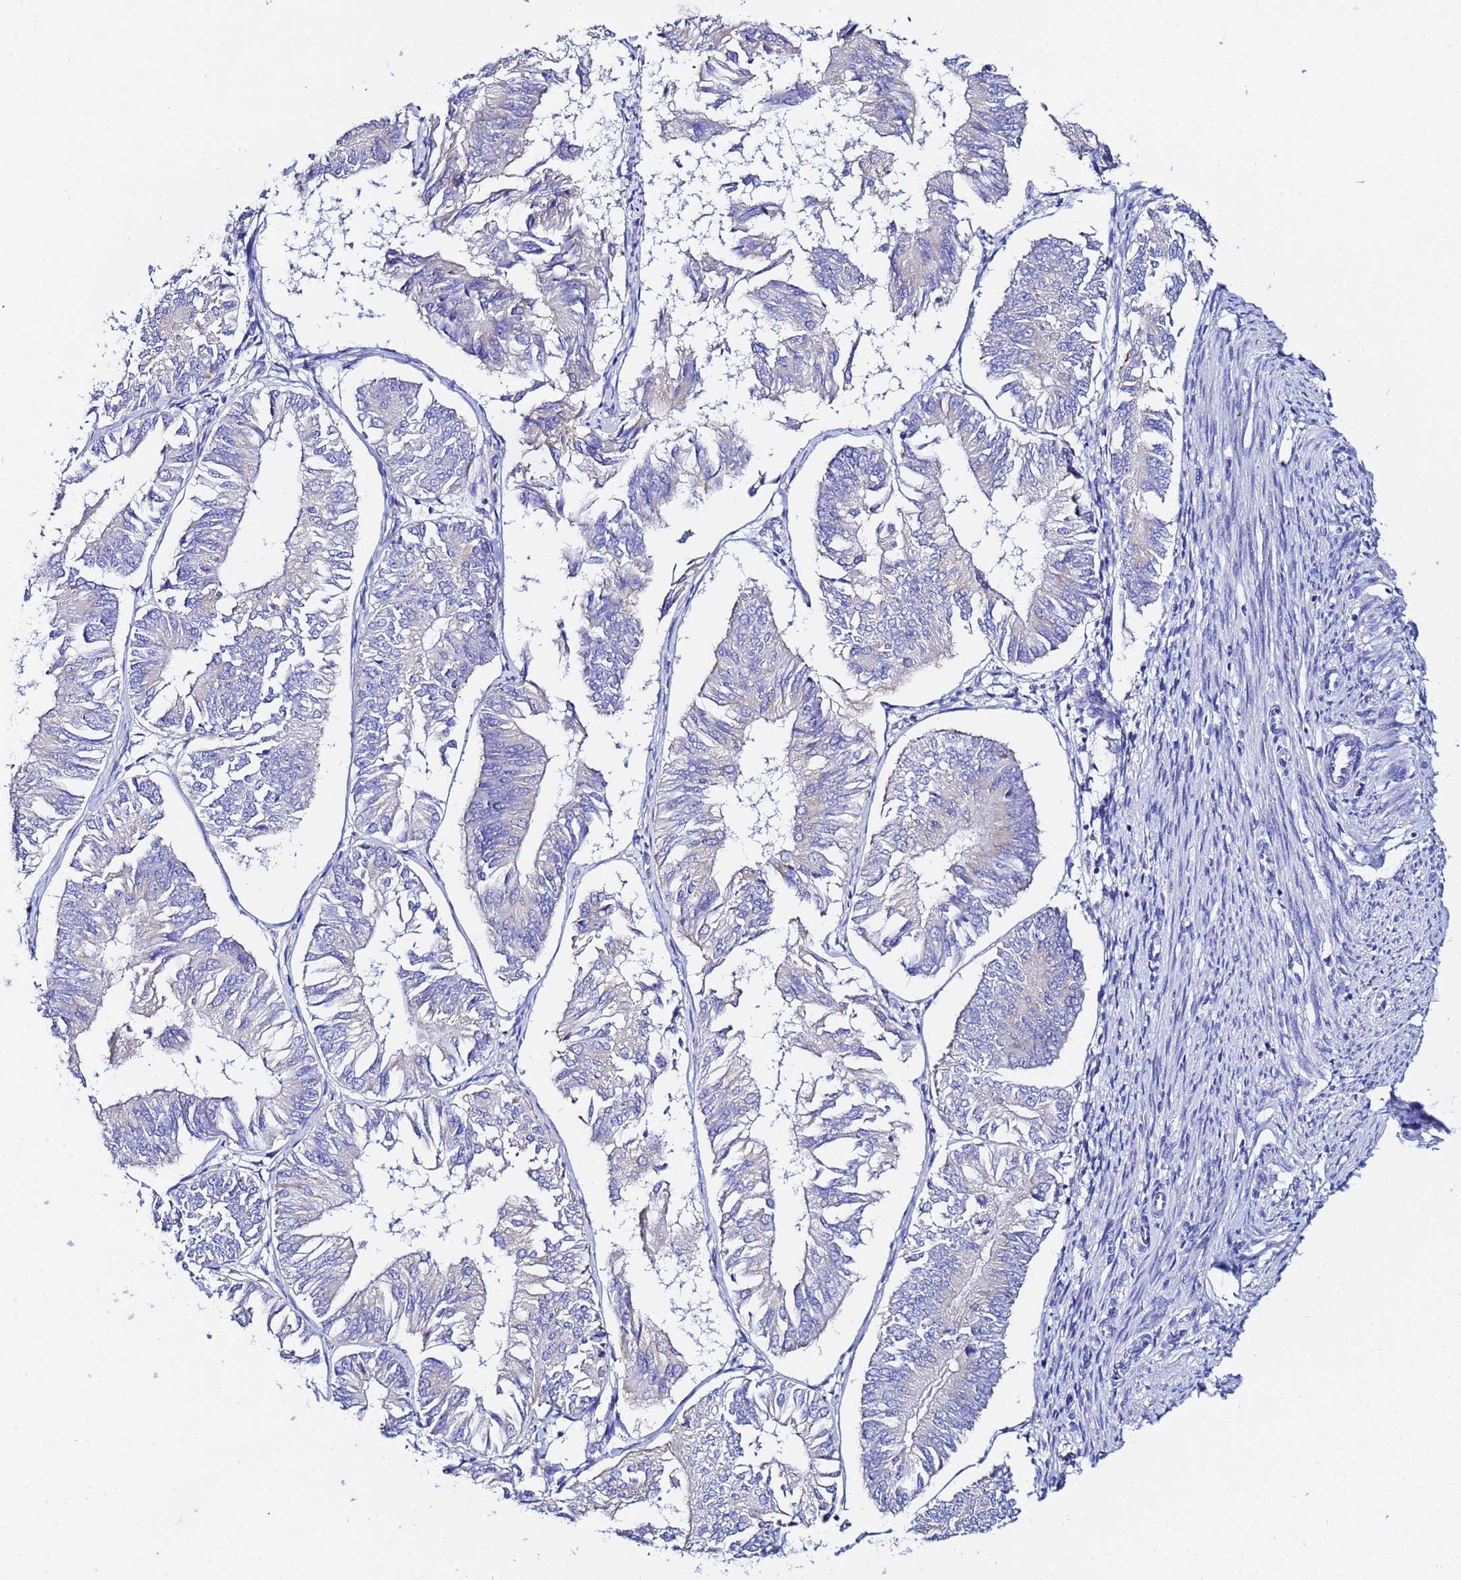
{"staining": {"intensity": "negative", "quantity": "none", "location": "none"}, "tissue": "endometrial cancer", "cell_type": "Tumor cells", "image_type": "cancer", "snomed": [{"axis": "morphology", "description": "Adenocarcinoma, NOS"}, {"axis": "topography", "description": "Endometrium"}], "caption": "Tumor cells are negative for protein expression in human endometrial cancer.", "gene": "VTI1B", "patient": {"sex": "female", "age": 58}}